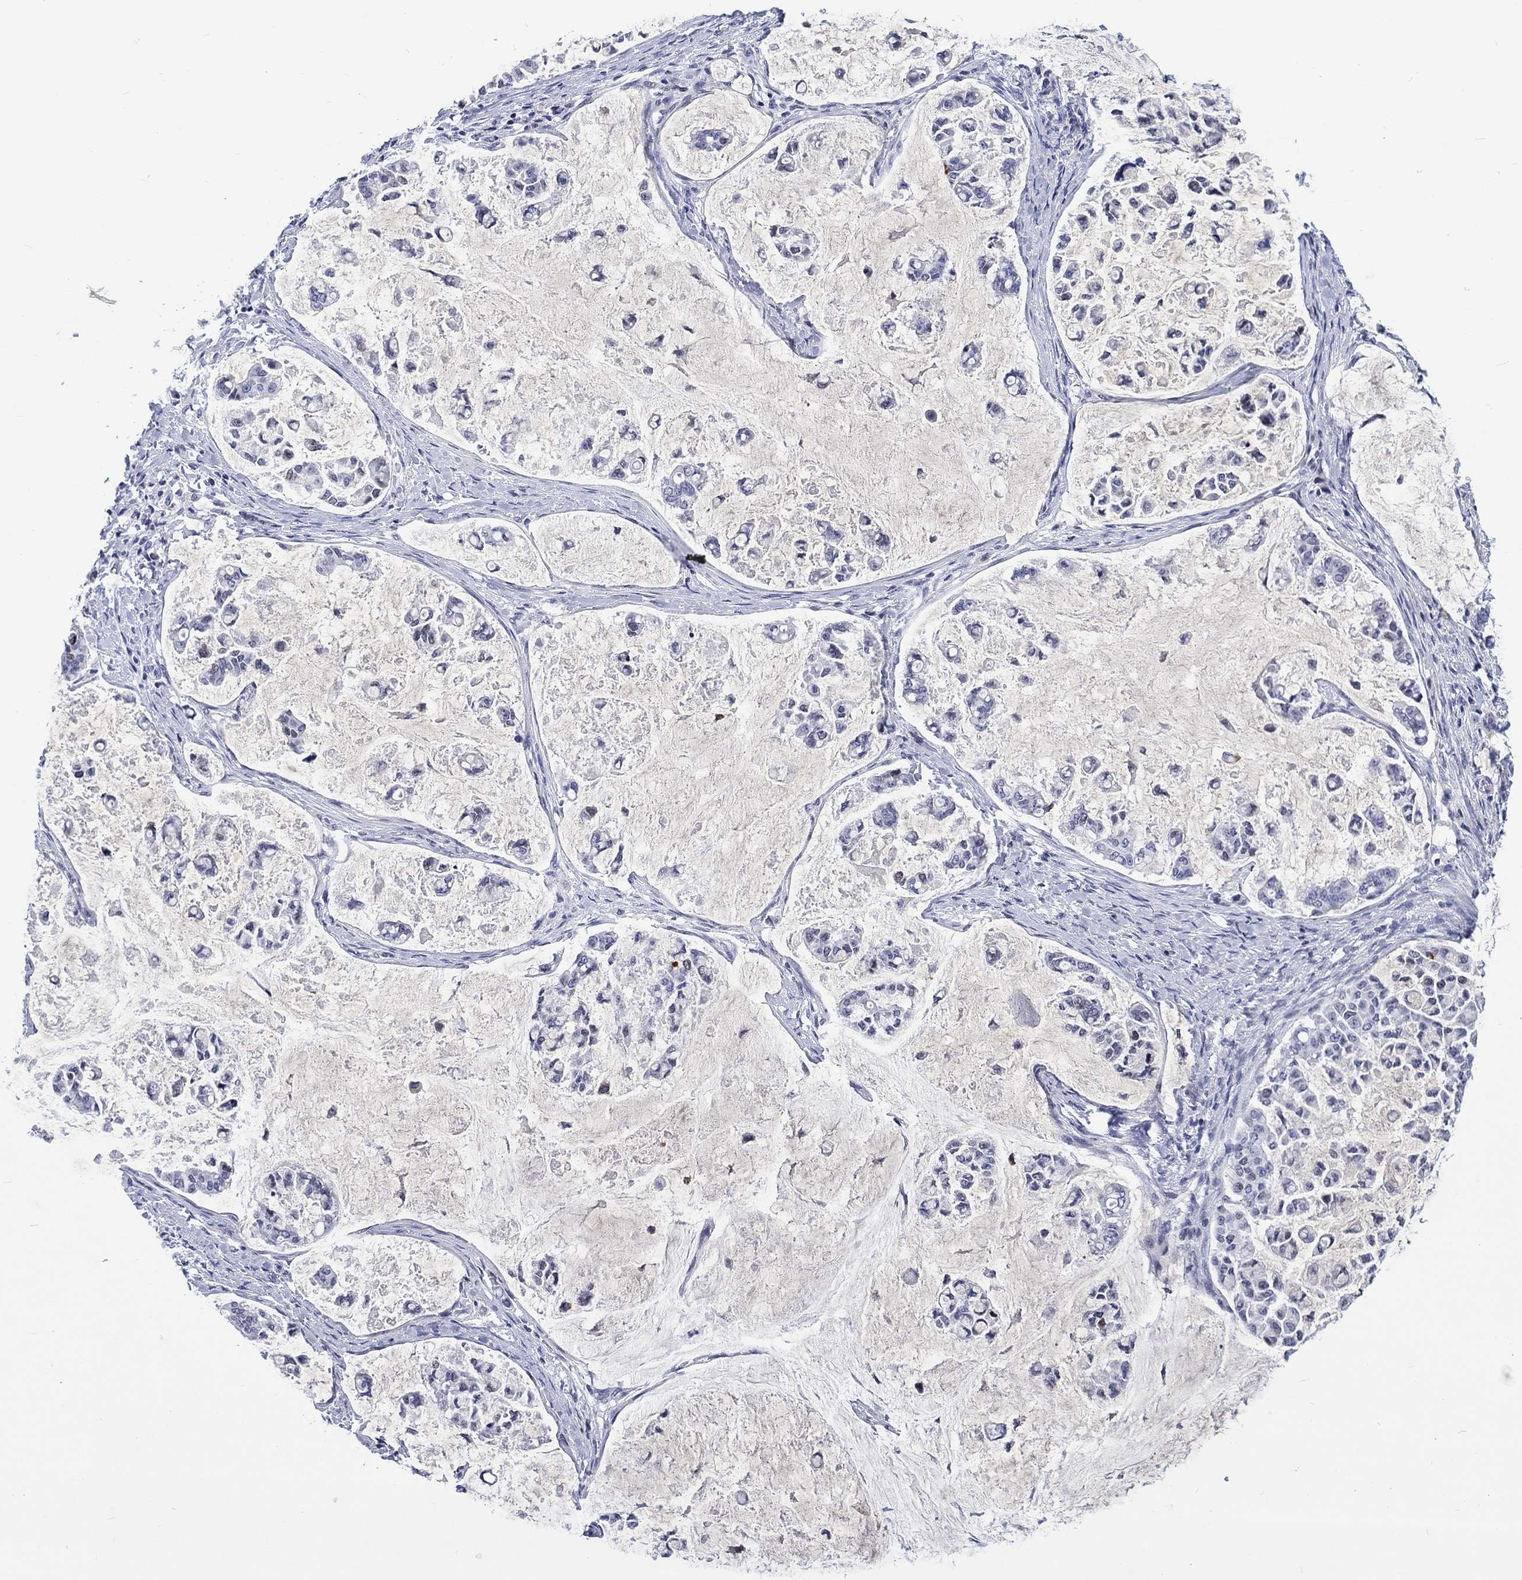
{"staining": {"intensity": "moderate", "quantity": "<25%", "location": "nuclear"}, "tissue": "stomach cancer", "cell_type": "Tumor cells", "image_type": "cancer", "snomed": [{"axis": "morphology", "description": "Adenocarcinoma, NOS"}, {"axis": "topography", "description": "Stomach"}], "caption": "Protein expression analysis of human stomach cancer reveals moderate nuclear expression in approximately <25% of tumor cells.", "gene": "CDCA2", "patient": {"sex": "male", "age": 82}}